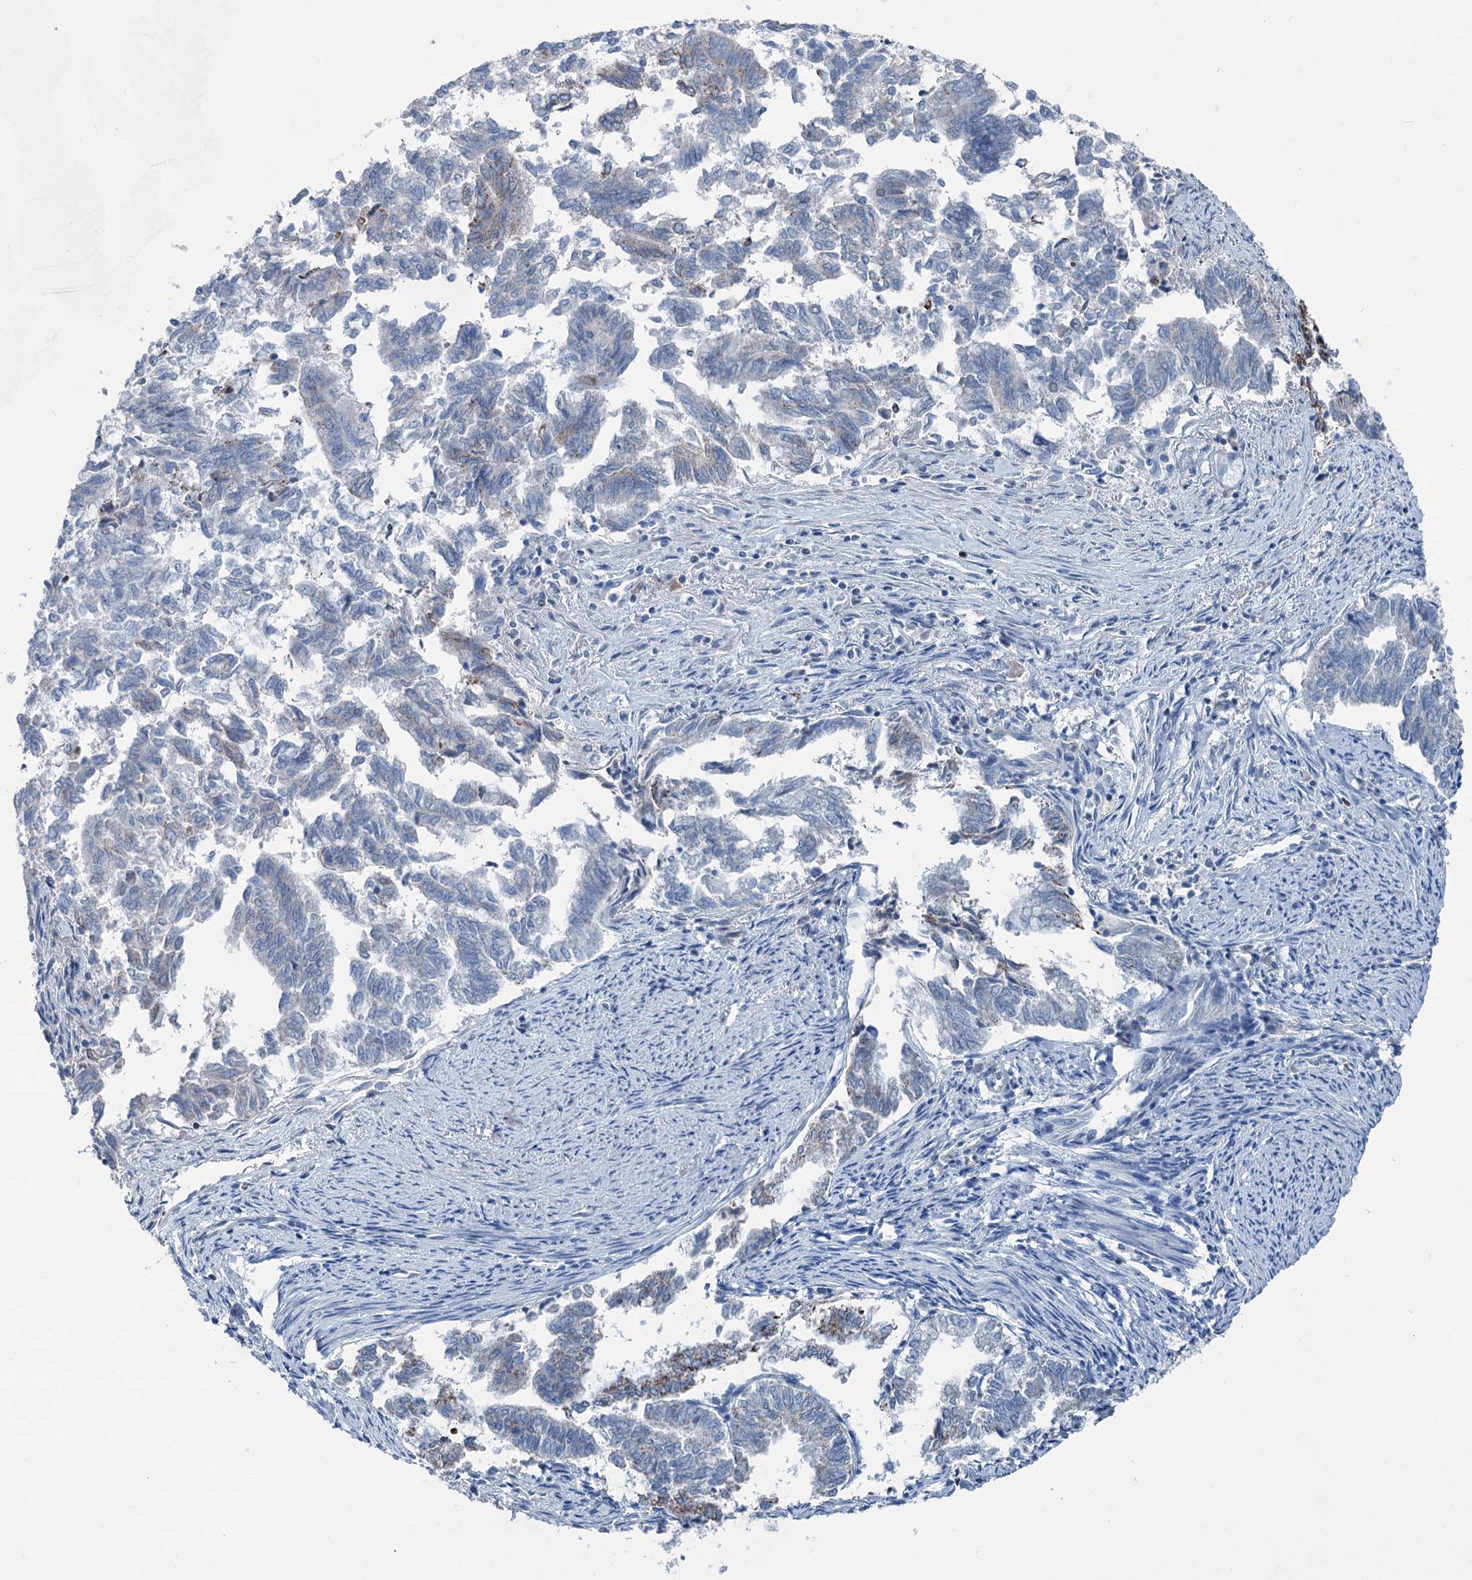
{"staining": {"intensity": "weak", "quantity": "<25%", "location": "cytoplasmic/membranous"}, "tissue": "endometrial cancer", "cell_type": "Tumor cells", "image_type": "cancer", "snomed": [{"axis": "morphology", "description": "Adenocarcinoma, NOS"}, {"axis": "topography", "description": "Endometrium"}], "caption": "Immunohistochemistry of endometrial adenocarcinoma displays no staining in tumor cells.", "gene": "ELP4", "patient": {"sex": "female", "age": 79}}